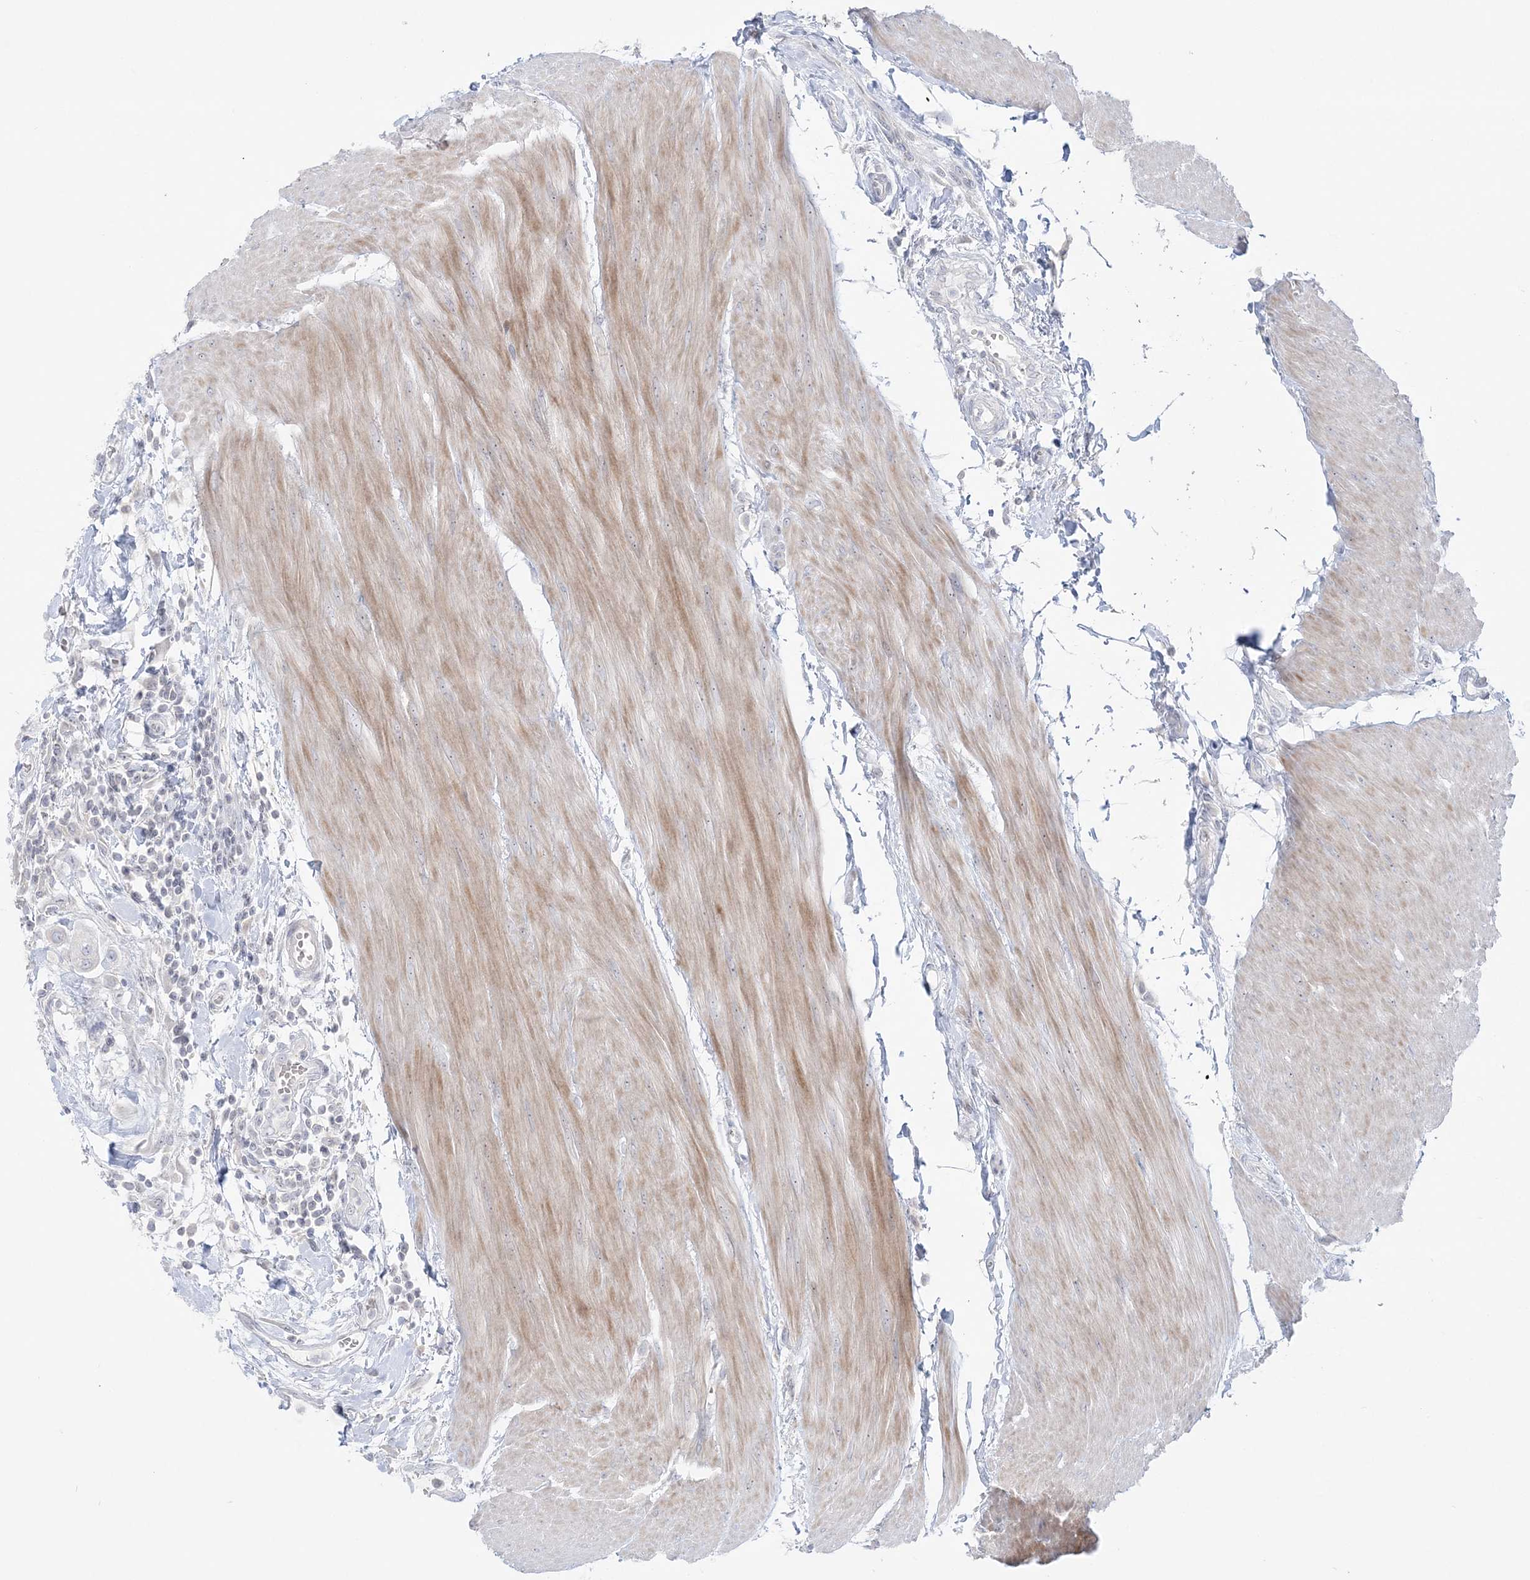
{"staining": {"intensity": "negative", "quantity": "none", "location": "none"}, "tissue": "urothelial cancer", "cell_type": "Tumor cells", "image_type": "cancer", "snomed": [{"axis": "morphology", "description": "Urothelial carcinoma, High grade"}, {"axis": "topography", "description": "Urinary bladder"}], "caption": "This is an immunohistochemistry histopathology image of human high-grade urothelial carcinoma. There is no staining in tumor cells.", "gene": "SH3BP4", "patient": {"sex": "male", "age": 50}}